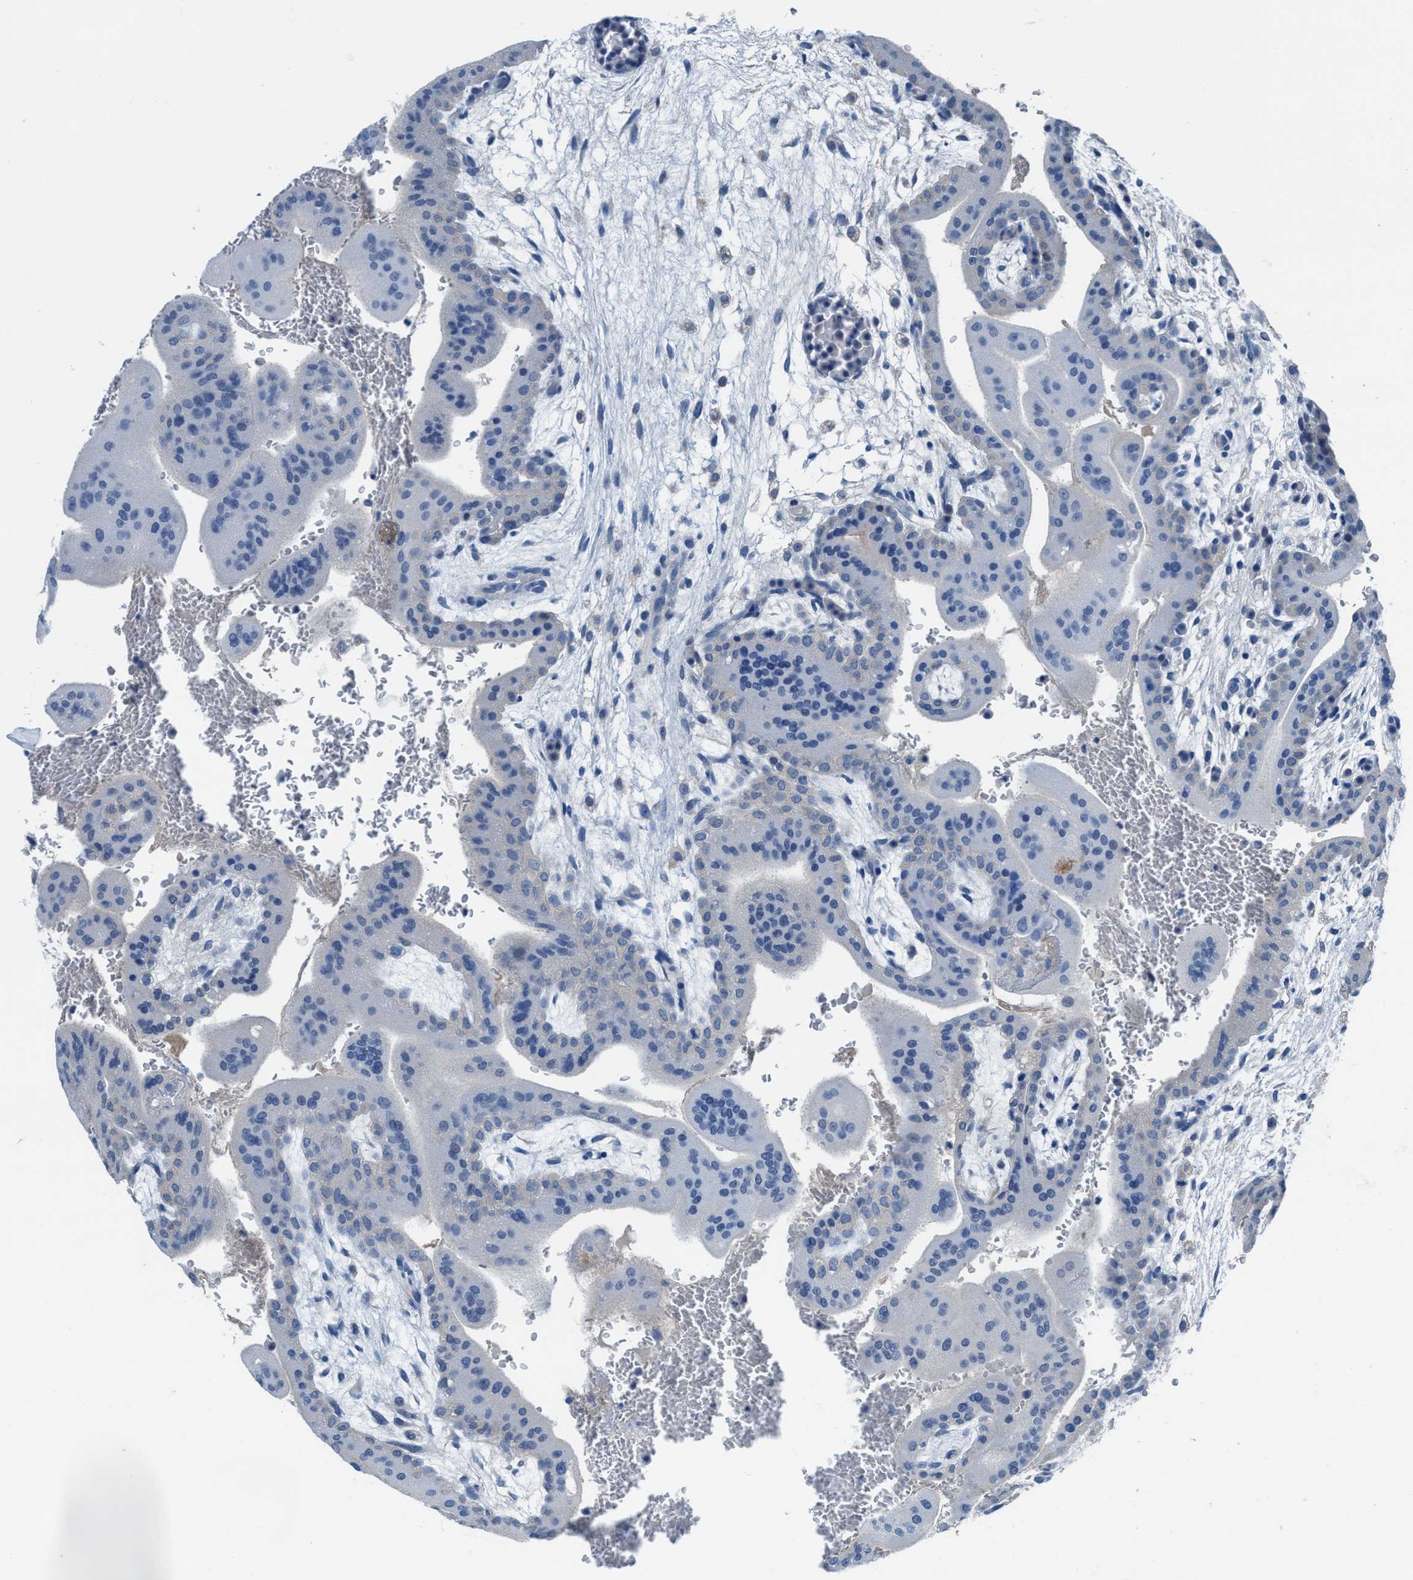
{"staining": {"intensity": "weak", "quantity": "<25%", "location": "cytoplasmic/membranous"}, "tissue": "placenta", "cell_type": "Decidual cells", "image_type": "normal", "snomed": [{"axis": "morphology", "description": "Normal tissue, NOS"}, {"axis": "topography", "description": "Placenta"}], "caption": "Placenta was stained to show a protein in brown. There is no significant expression in decidual cells.", "gene": "NUDT5", "patient": {"sex": "female", "age": 35}}